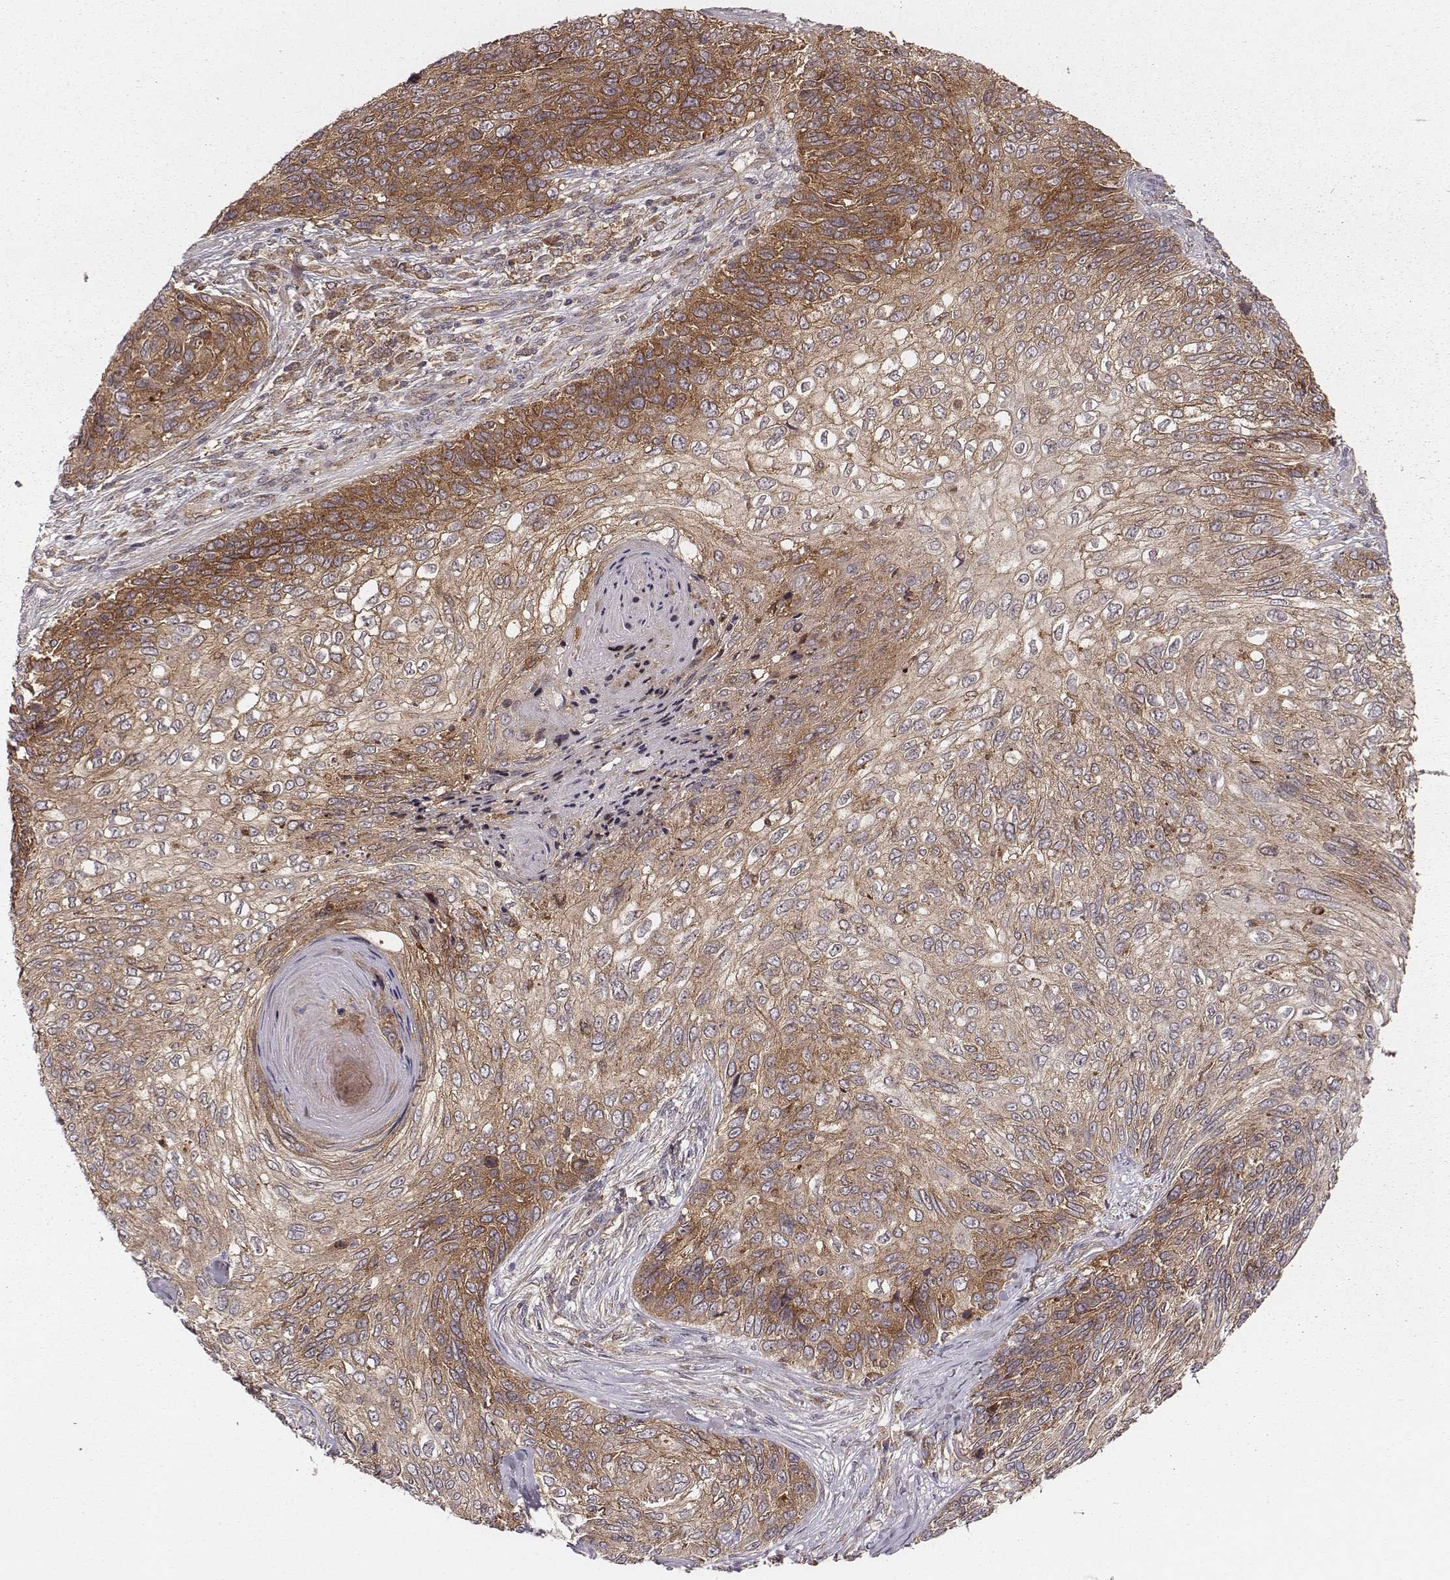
{"staining": {"intensity": "moderate", "quantity": ">75%", "location": "cytoplasmic/membranous"}, "tissue": "skin cancer", "cell_type": "Tumor cells", "image_type": "cancer", "snomed": [{"axis": "morphology", "description": "Squamous cell carcinoma, NOS"}, {"axis": "topography", "description": "Skin"}], "caption": "Brown immunohistochemical staining in skin cancer exhibits moderate cytoplasmic/membranous positivity in about >75% of tumor cells.", "gene": "VPS26A", "patient": {"sex": "male", "age": 92}}